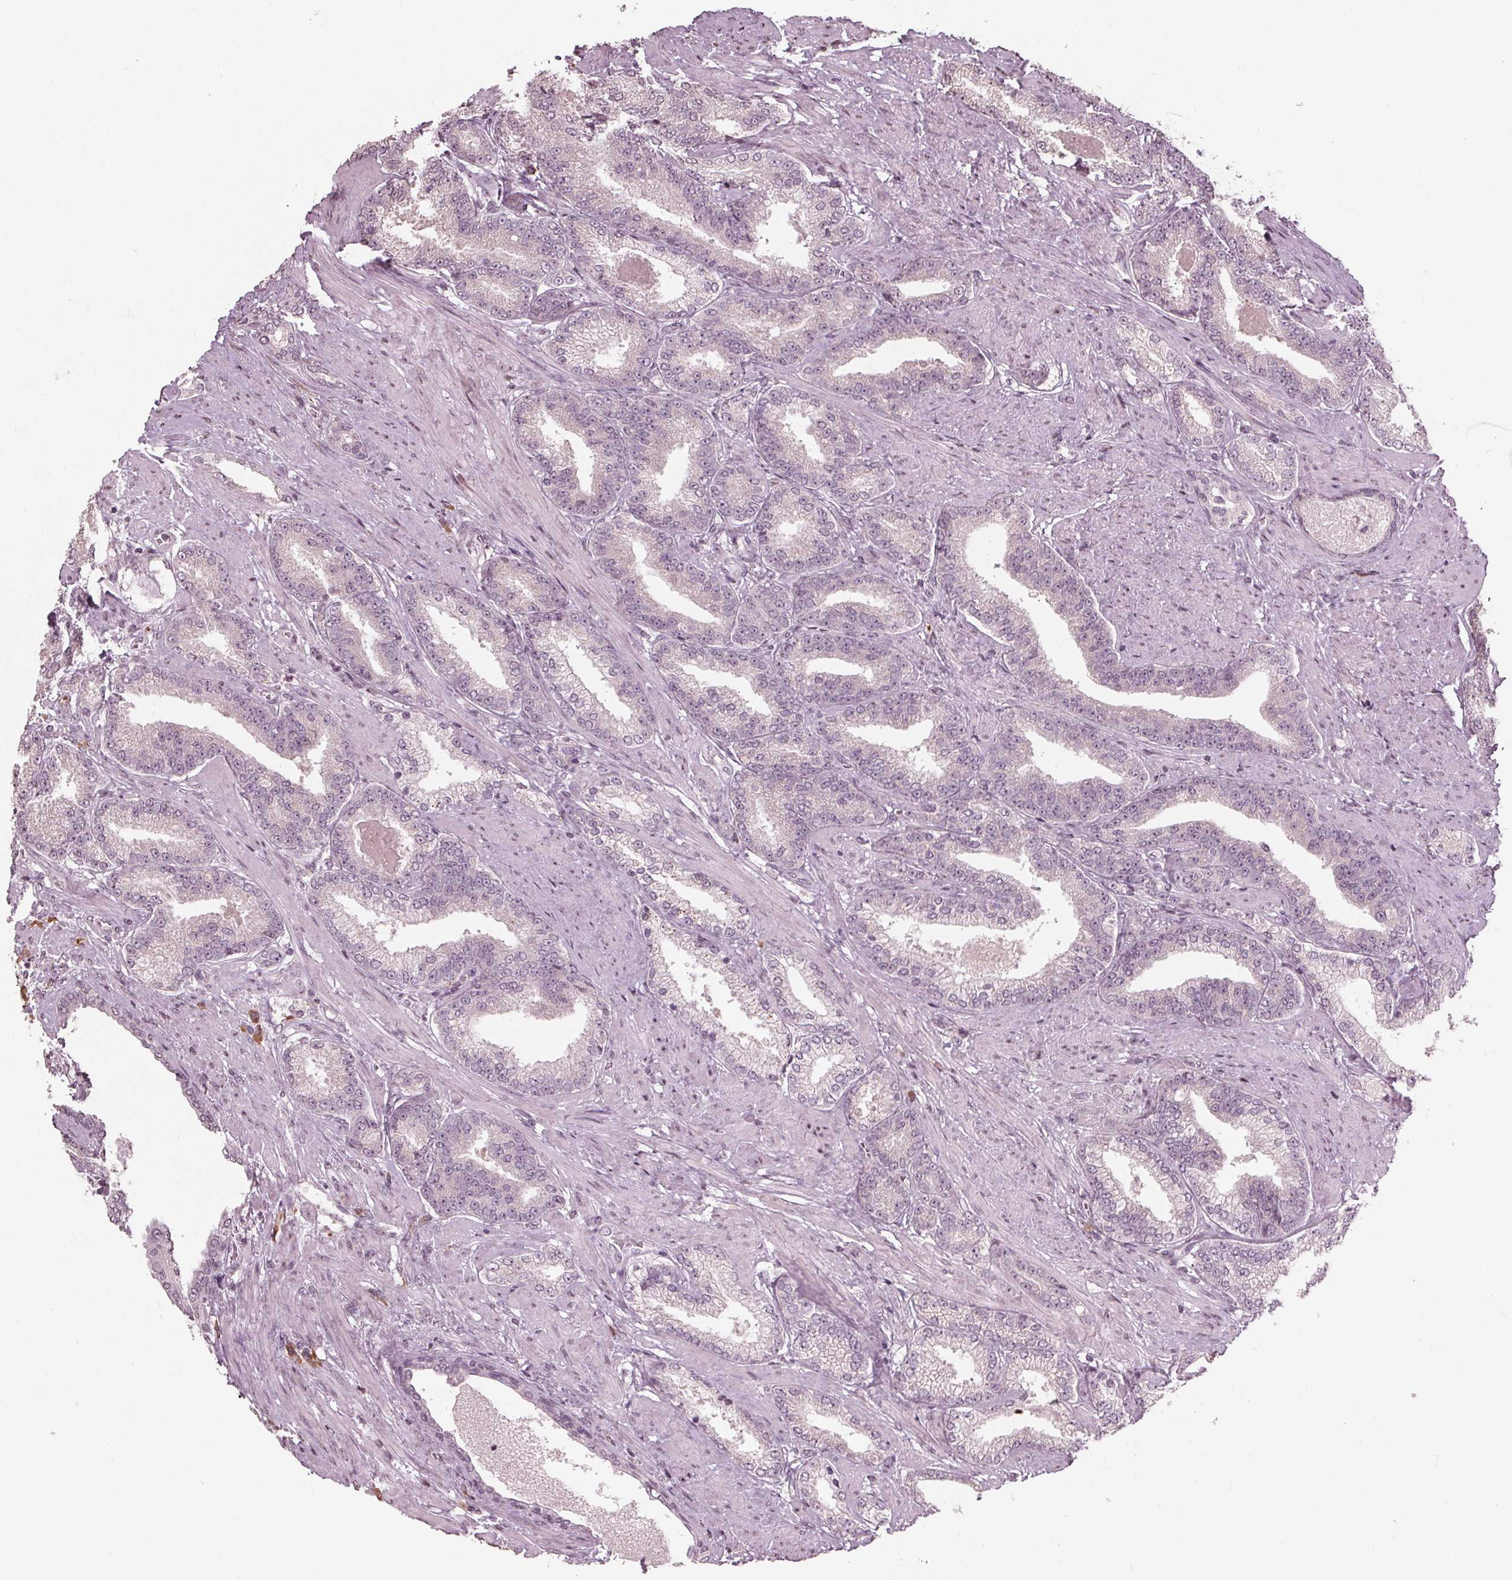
{"staining": {"intensity": "negative", "quantity": "none", "location": "none"}, "tissue": "prostate cancer", "cell_type": "Tumor cells", "image_type": "cancer", "snomed": [{"axis": "morphology", "description": "Adenocarcinoma, High grade"}, {"axis": "topography", "description": "Prostate and seminal vesicle, NOS"}], "caption": "Immunohistochemical staining of high-grade adenocarcinoma (prostate) reveals no significant expression in tumor cells.", "gene": "CXCL16", "patient": {"sex": "male", "age": 61}}